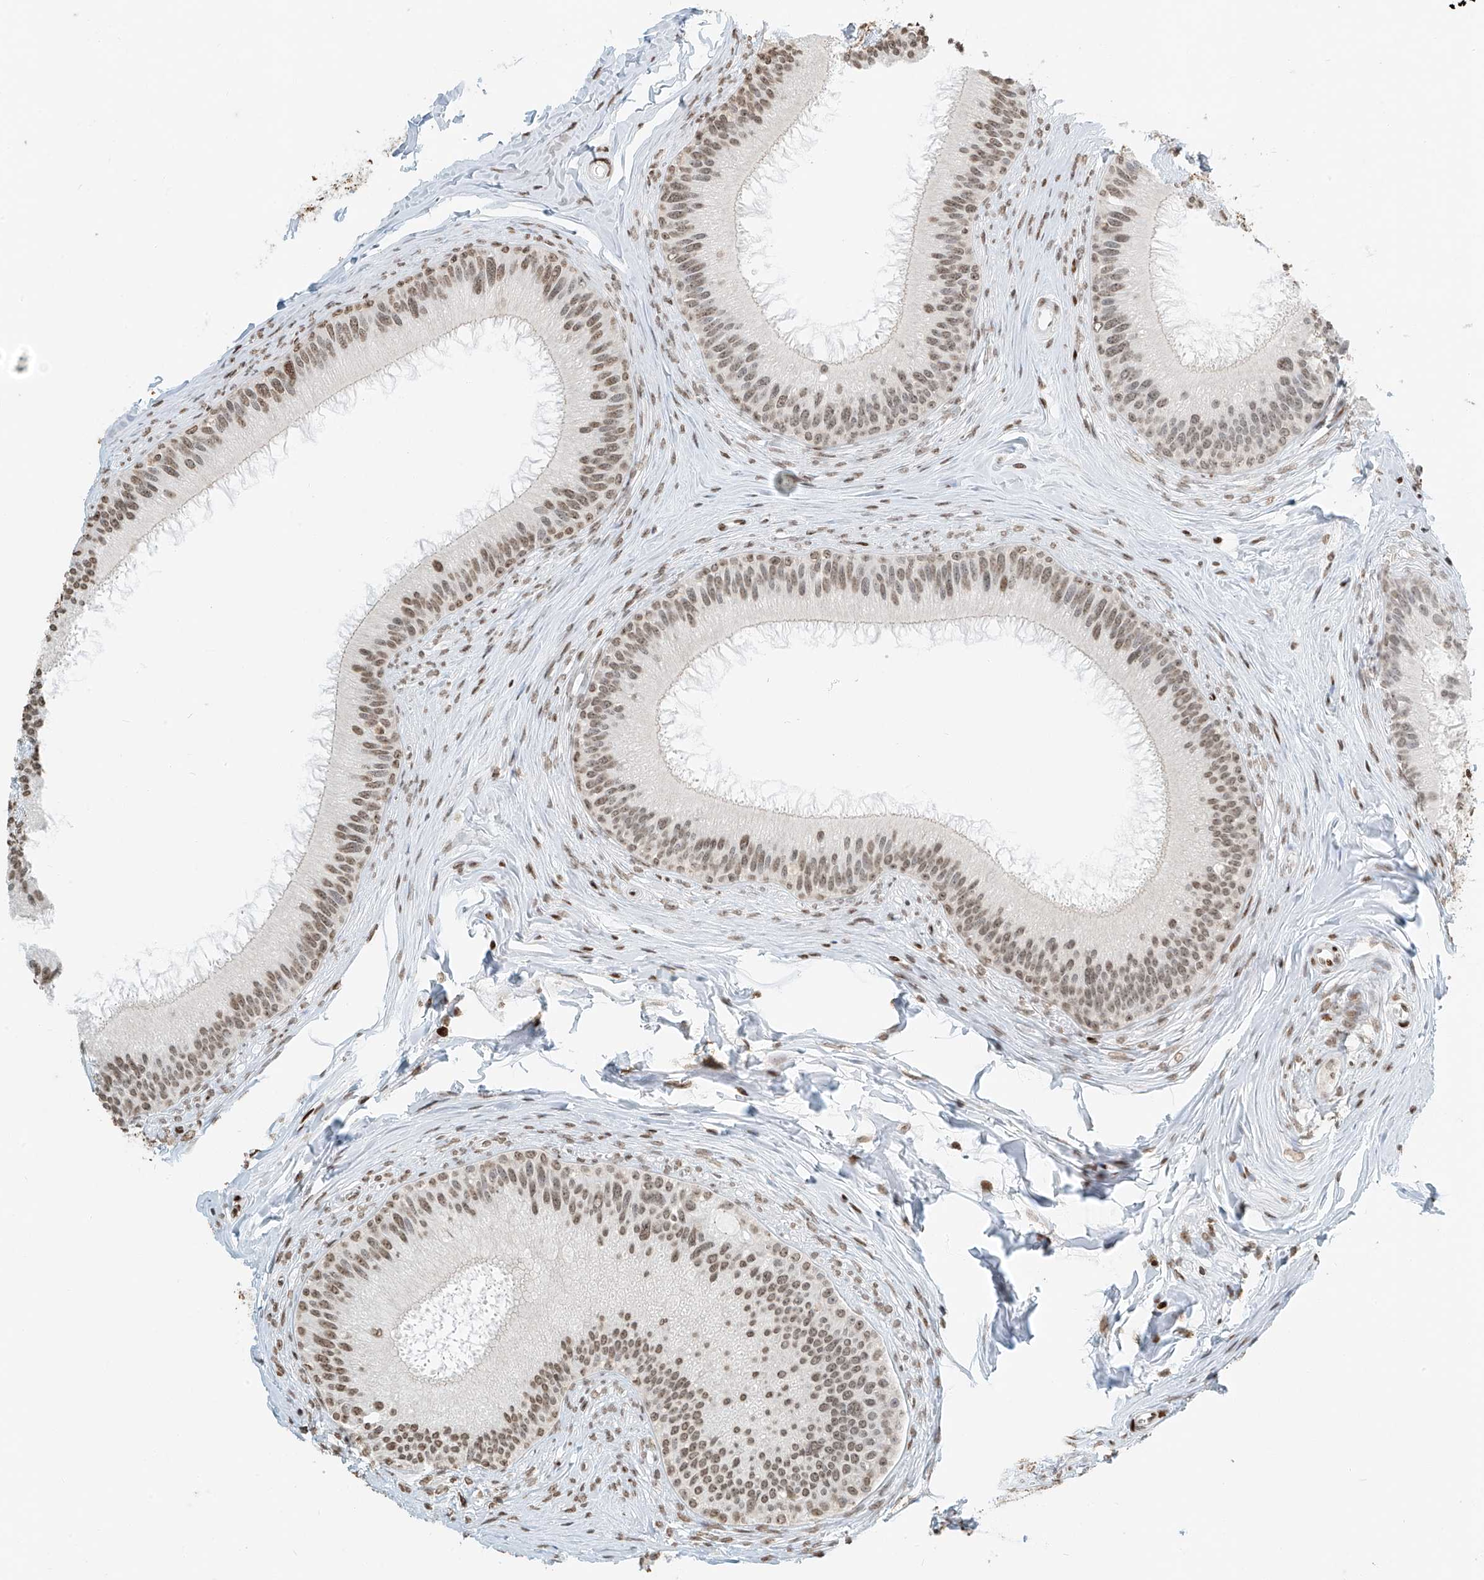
{"staining": {"intensity": "moderate", "quantity": ">75%", "location": "nuclear"}, "tissue": "epididymis", "cell_type": "Glandular cells", "image_type": "normal", "snomed": [{"axis": "morphology", "description": "Normal tissue, NOS"}, {"axis": "topography", "description": "Epididymis"}], "caption": "This photomicrograph demonstrates IHC staining of normal human epididymis, with medium moderate nuclear positivity in about >75% of glandular cells.", "gene": "C17orf58", "patient": {"sex": "male", "age": 27}}